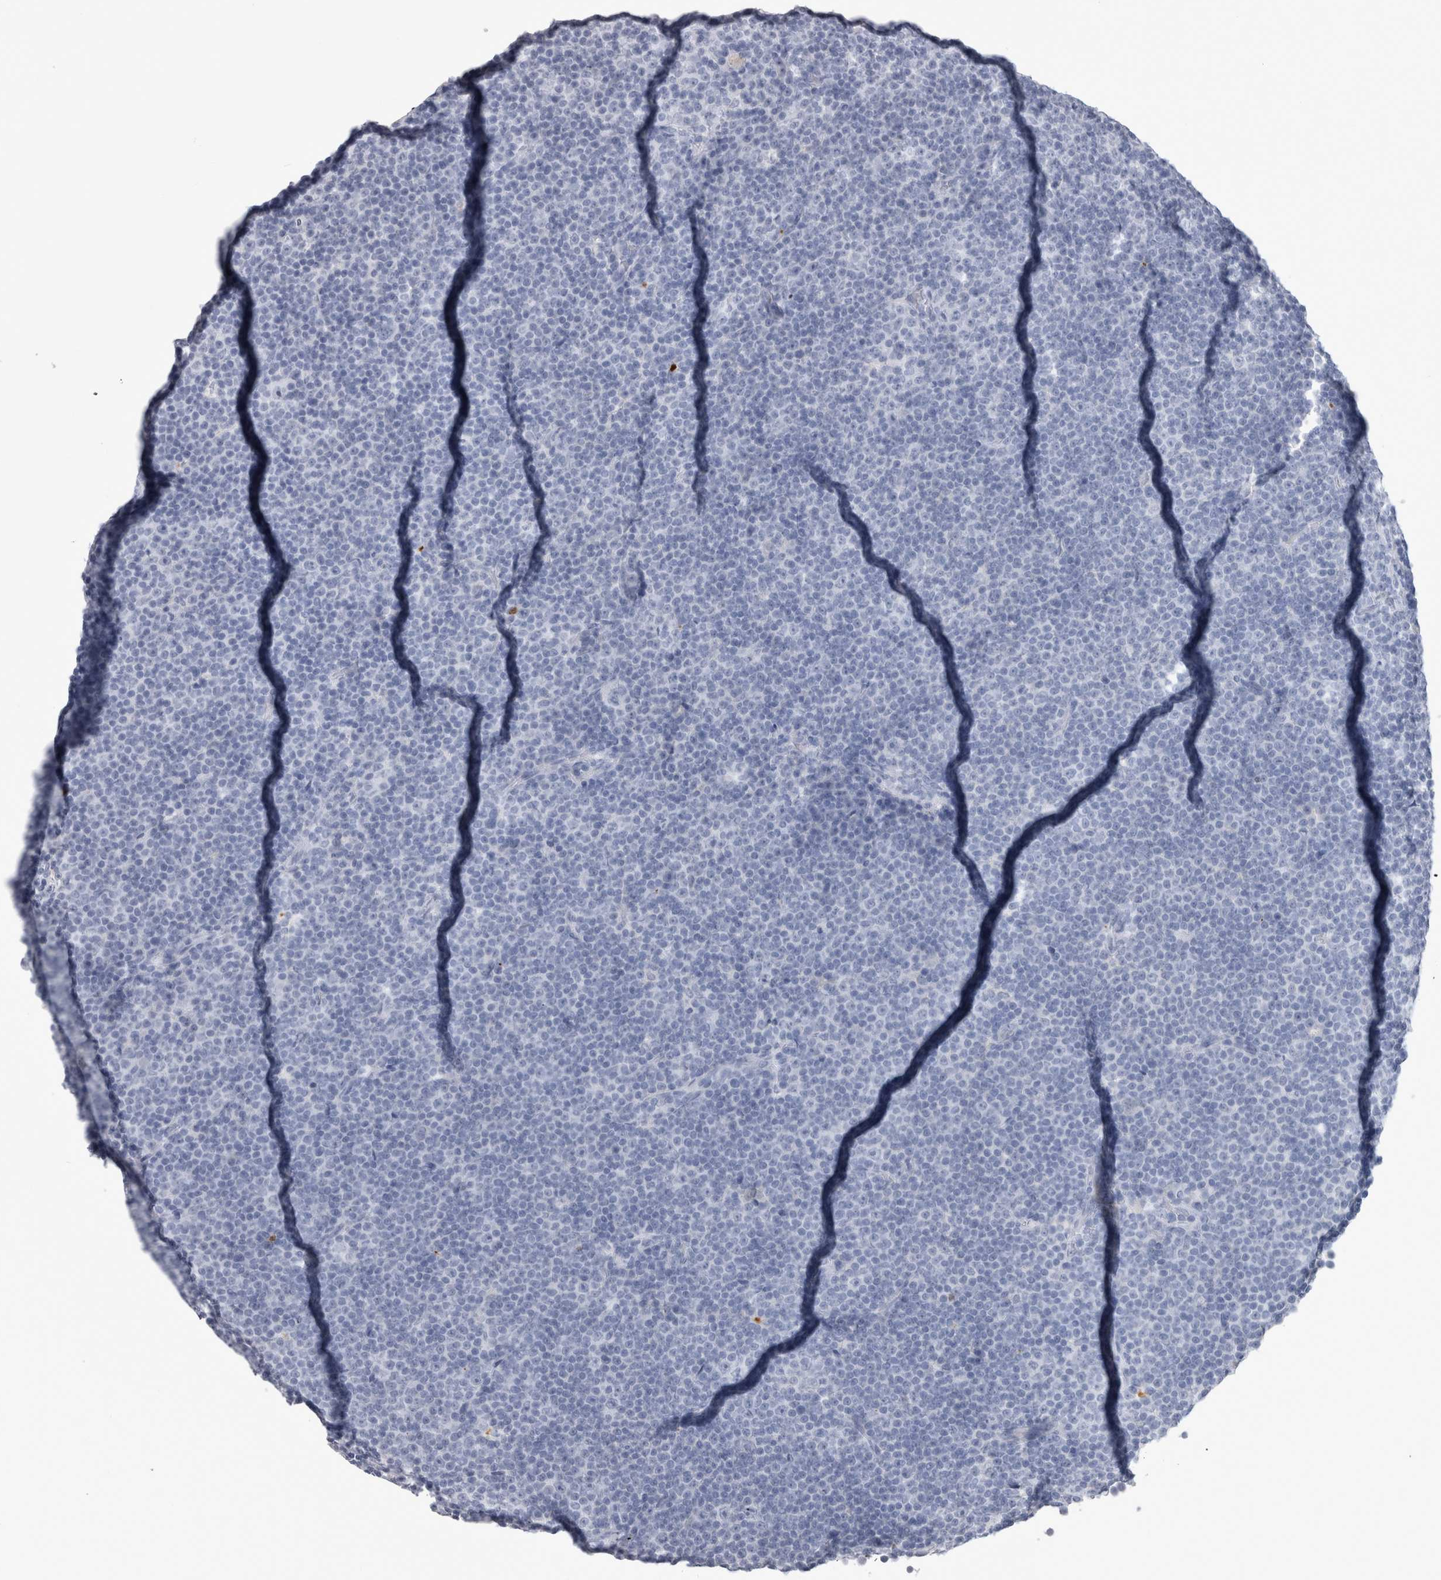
{"staining": {"intensity": "negative", "quantity": "none", "location": "none"}, "tissue": "lymphoma", "cell_type": "Tumor cells", "image_type": "cancer", "snomed": [{"axis": "morphology", "description": "Malignant lymphoma, non-Hodgkin's type, Low grade"}, {"axis": "topography", "description": "Lymph node"}], "caption": "IHC of malignant lymphoma, non-Hodgkin's type (low-grade) shows no staining in tumor cells. (Stains: DAB immunohistochemistry with hematoxylin counter stain, Microscopy: brightfield microscopy at high magnification).", "gene": "ADAM2", "patient": {"sex": "female", "age": 67}}